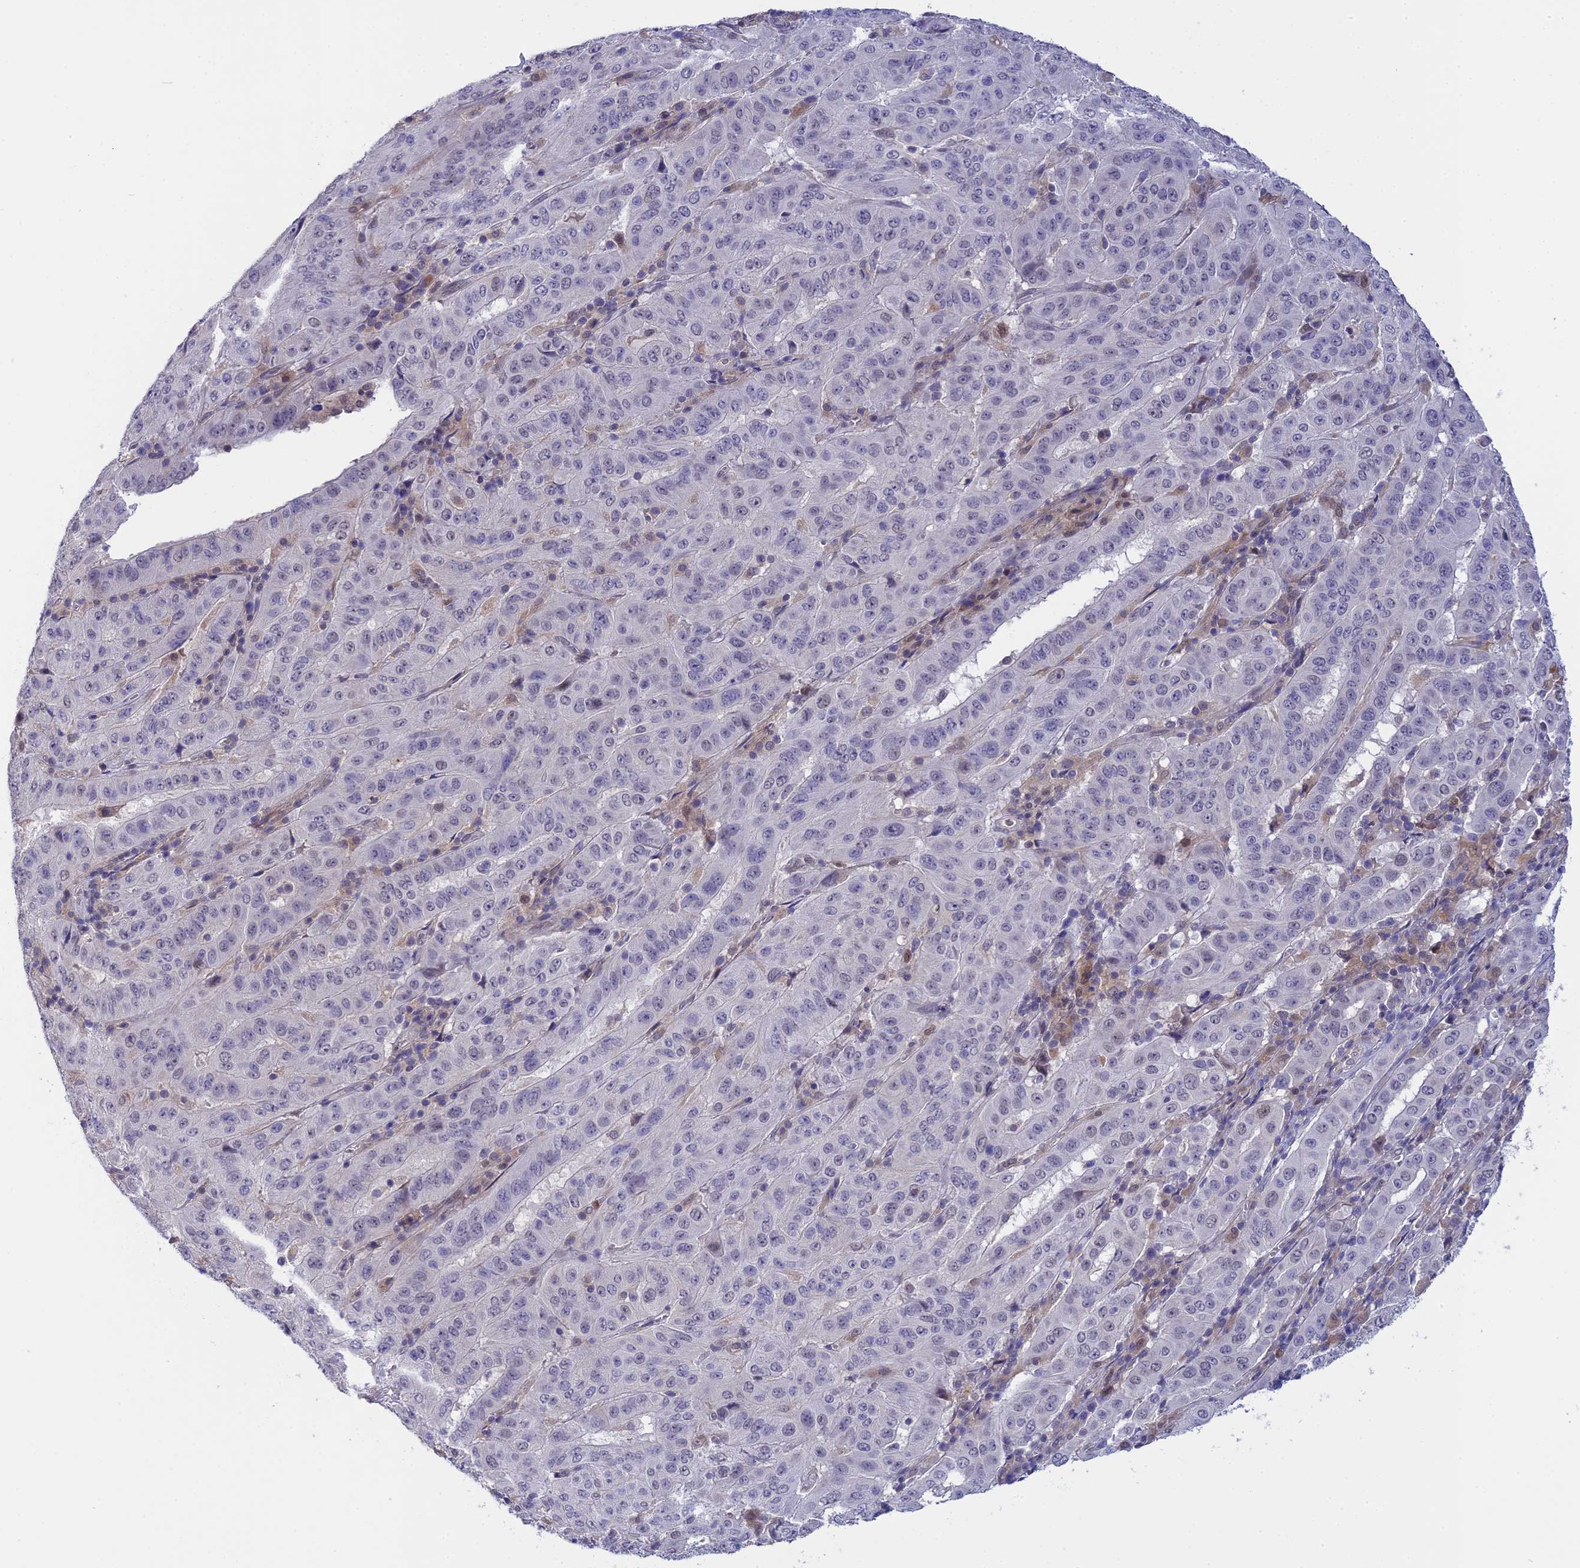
{"staining": {"intensity": "negative", "quantity": "none", "location": "none"}, "tissue": "pancreatic cancer", "cell_type": "Tumor cells", "image_type": "cancer", "snomed": [{"axis": "morphology", "description": "Adenocarcinoma, NOS"}, {"axis": "topography", "description": "Pancreas"}], "caption": "Immunohistochemistry micrograph of neoplastic tissue: human adenocarcinoma (pancreatic) stained with DAB (3,3'-diaminobenzidine) displays no significant protein expression in tumor cells.", "gene": "KCTD14", "patient": {"sex": "male", "age": 63}}